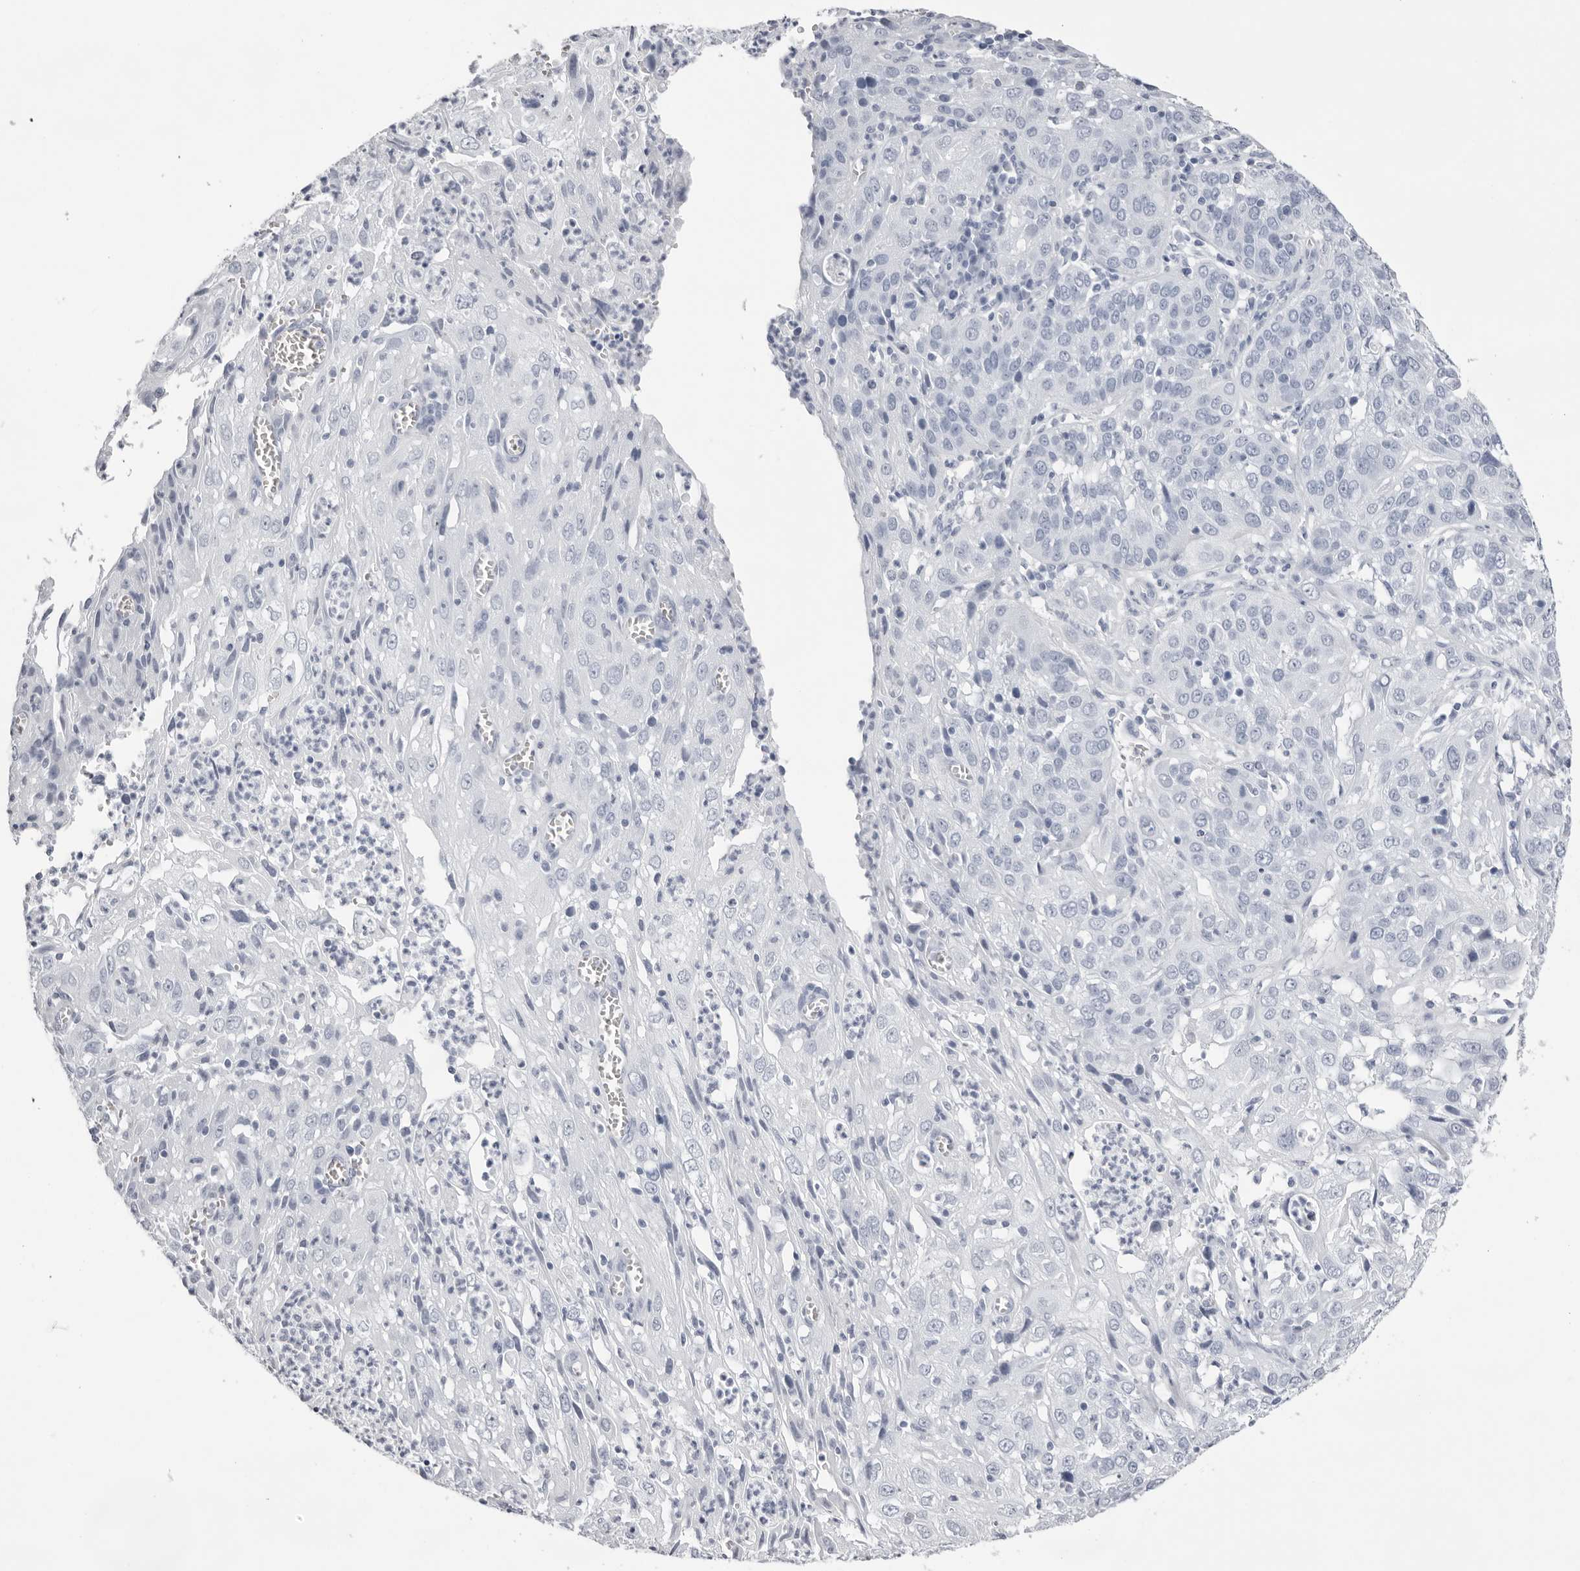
{"staining": {"intensity": "negative", "quantity": "none", "location": "none"}, "tissue": "cervical cancer", "cell_type": "Tumor cells", "image_type": "cancer", "snomed": [{"axis": "morphology", "description": "Squamous cell carcinoma, NOS"}, {"axis": "topography", "description": "Cervix"}], "caption": "The histopathology image exhibits no staining of tumor cells in cervical cancer (squamous cell carcinoma). Brightfield microscopy of immunohistochemistry (IHC) stained with DAB (brown) and hematoxylin (blue), captured at high magnification.", "gene": "TMOD4", "patient": {"sex": "female", "age": 32}}